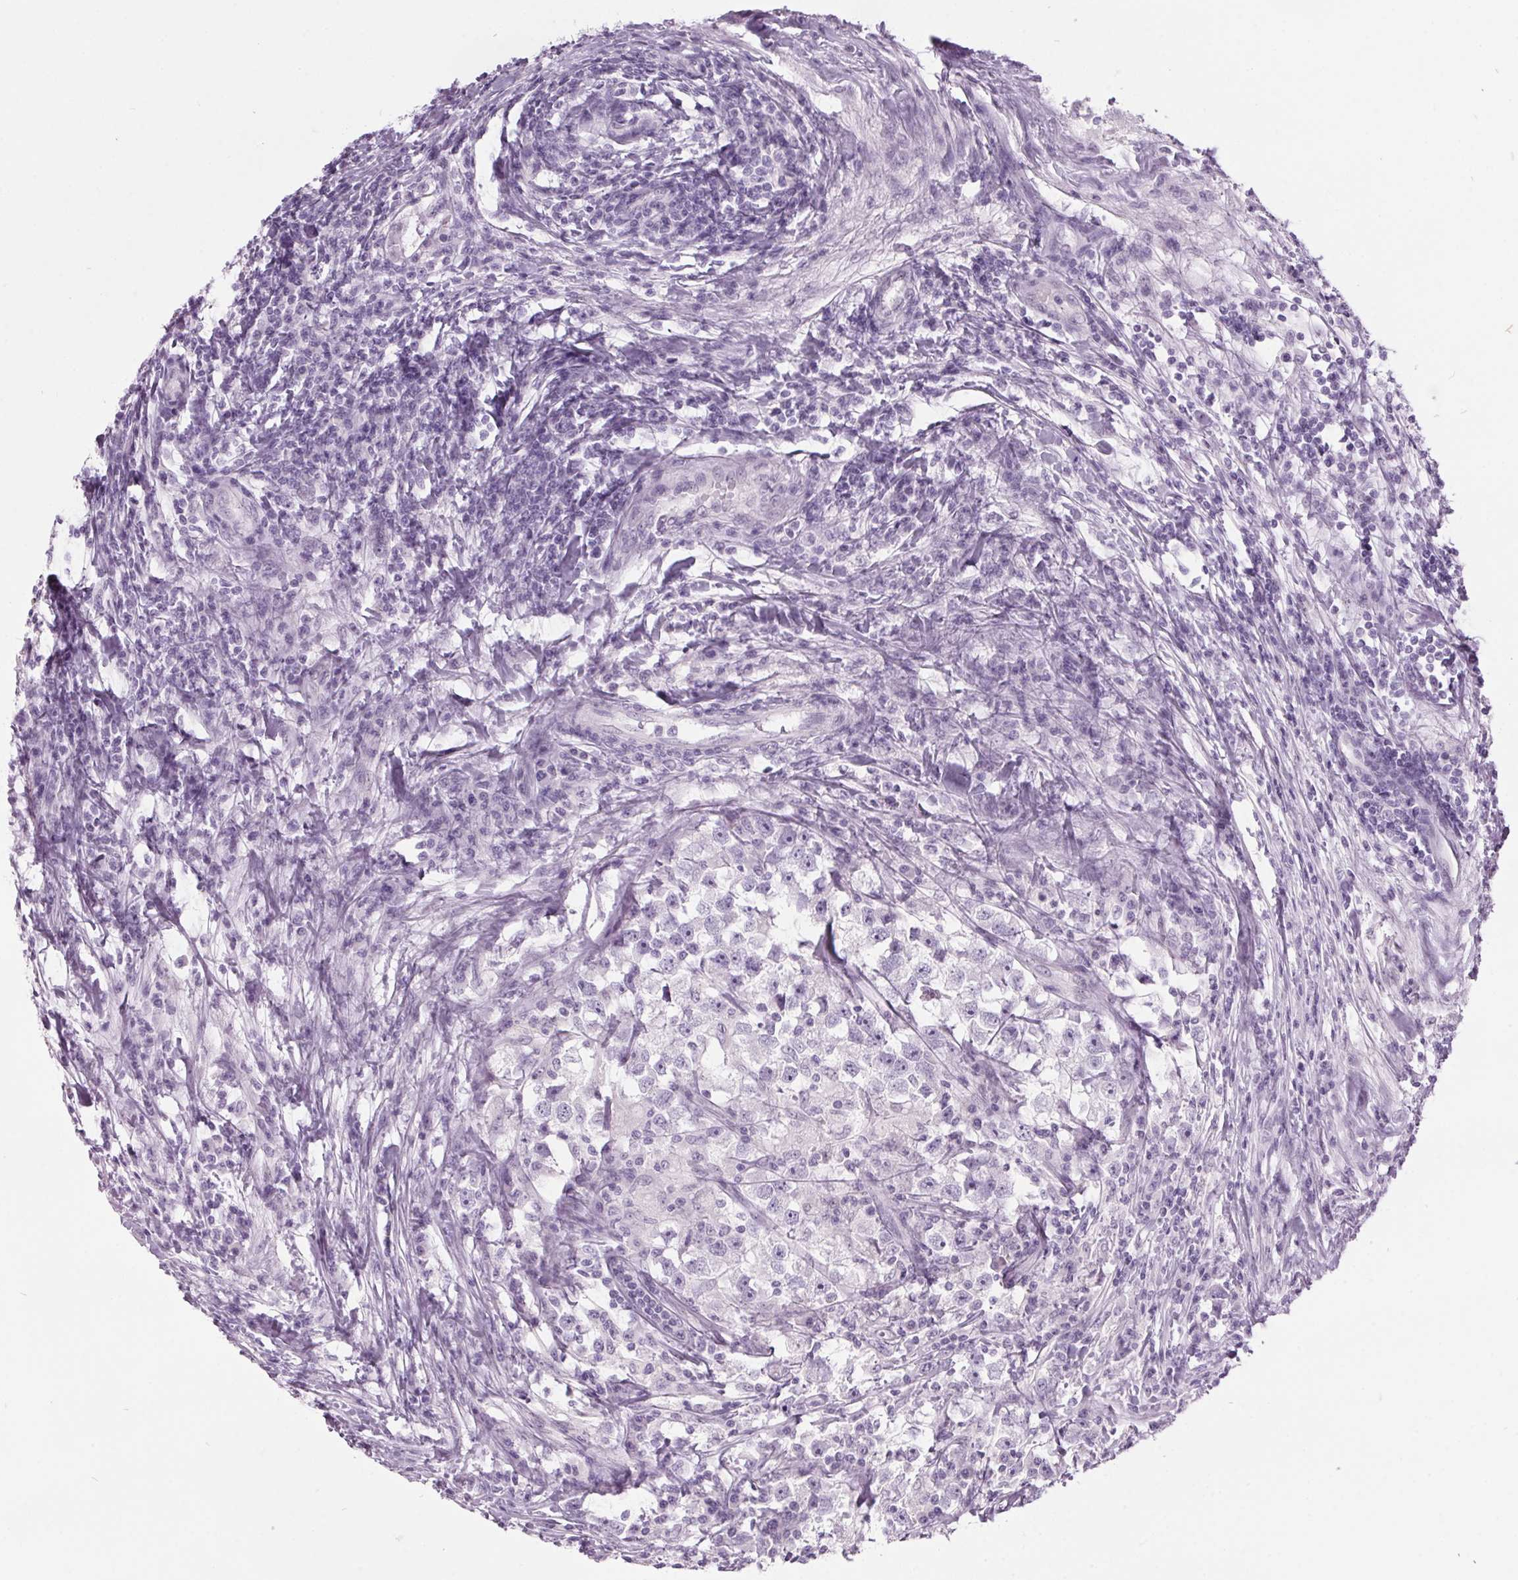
{"staining": {"intensity": "negative", "quantity": "none", "location": "none"}, "tissue": "testis cancer", "cell_type": "Tumor cells", "image_type": "cancer", "snomed": [{"axis": "morphology", "description": "Seminoma, NOS"}, {"axis": "topography", "description": "Testis"}], "caption": "A high-resolution micrograph shows immunohistochemistry staining of testis cancer, which reveals no significant expression in tumor cells.", "gene": "ODAD2", "patient": {"sex": "male", "age": 33}}